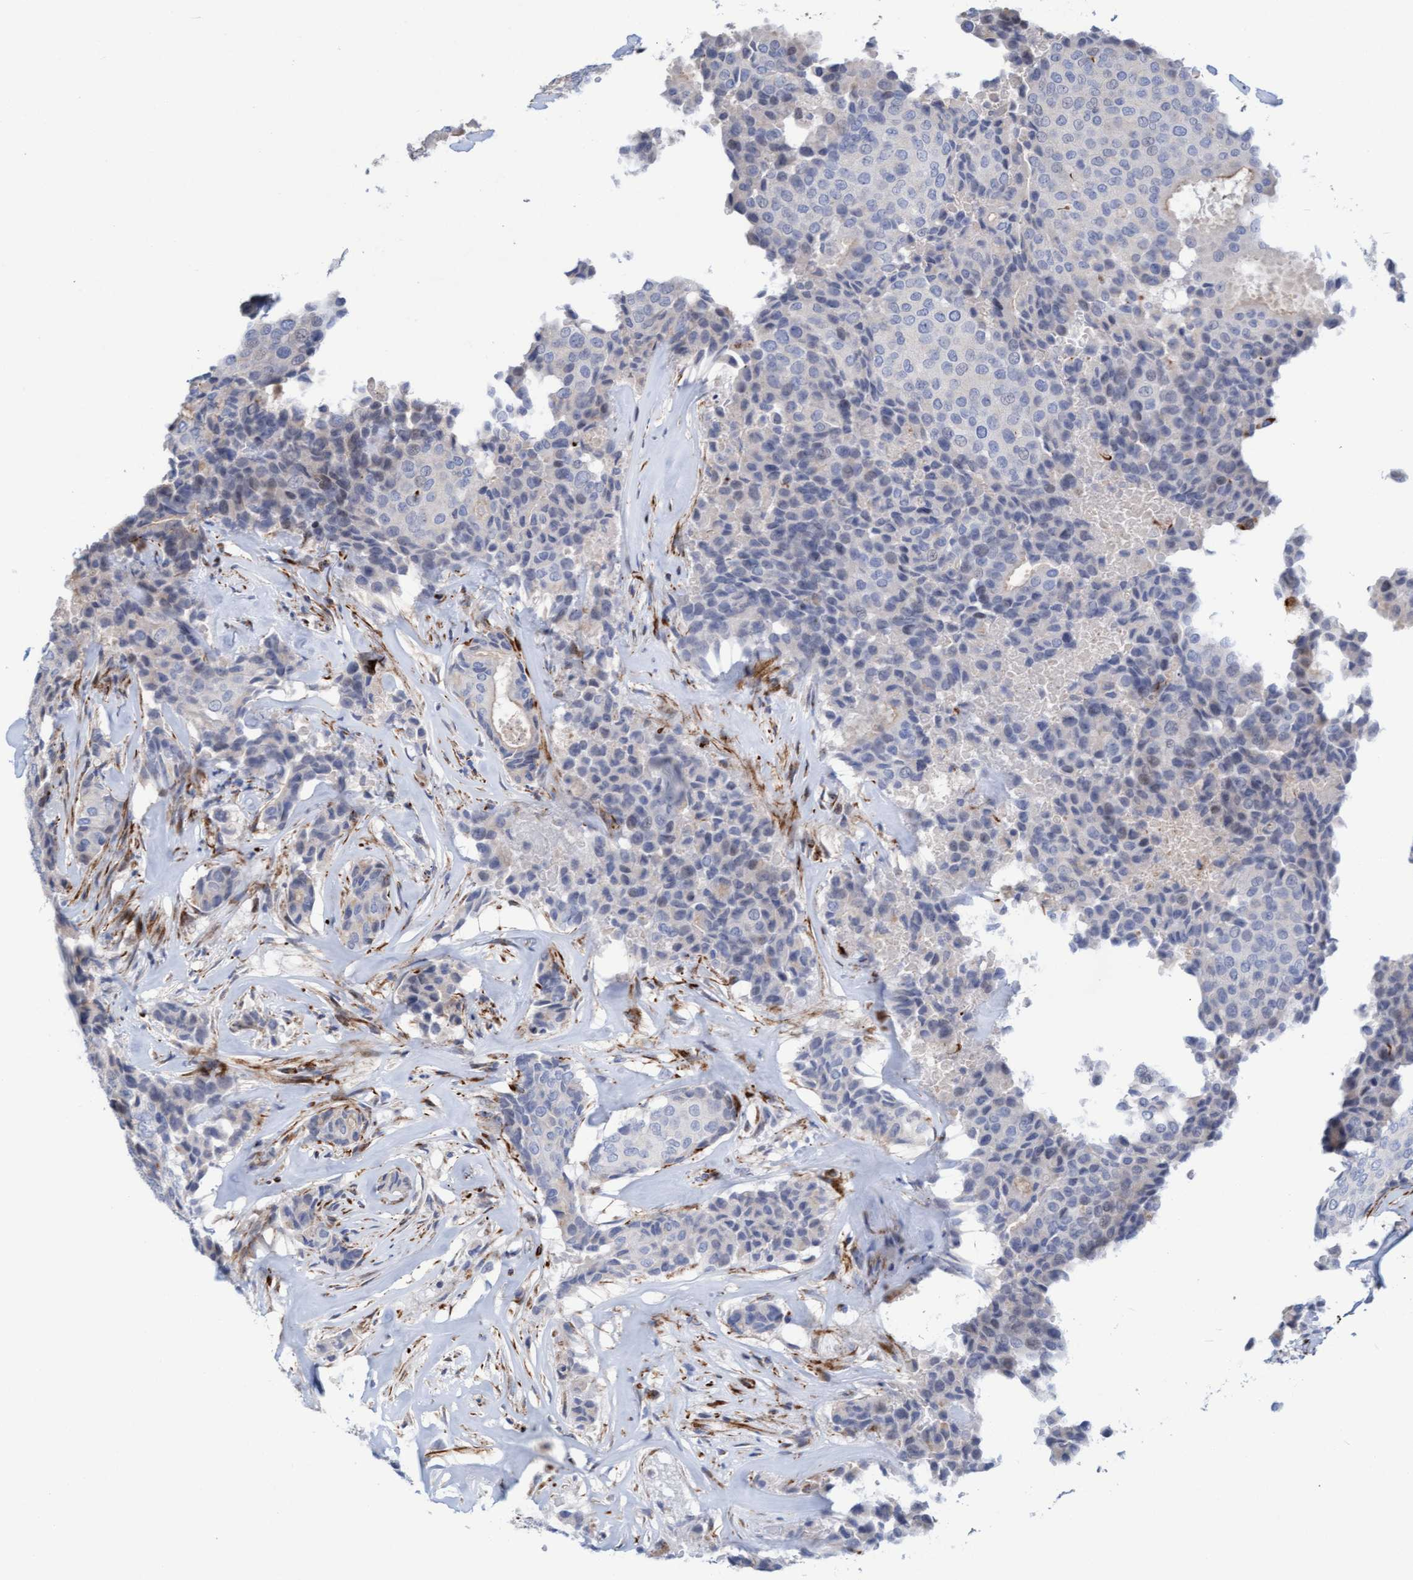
{"staining": {"intensity": "negative", "quantity": "none", "location": "none"}, "tissue": "breast cancer", "cell_type": "Tumor cells", "image_type": "cancer", "snomed": [{"axis": "morphology", "description": "Duct carcinoma"}, {"axis": "topography", "description": "Breast"}], "caption": "High magnification brightfield microscopy of breast cancer (invasive ductal carcinoma) stained with DAB (brown) and counterstained with hematoxylin (blue): tumor cells show no significant positivity. (Stains: DAB immunohistochemistry with hematoxylin counter stain, Microscopy: brightfield microscopy at high magnification).", "gene": "POLG2", "patient": {"sex": "female", "age": 75}}